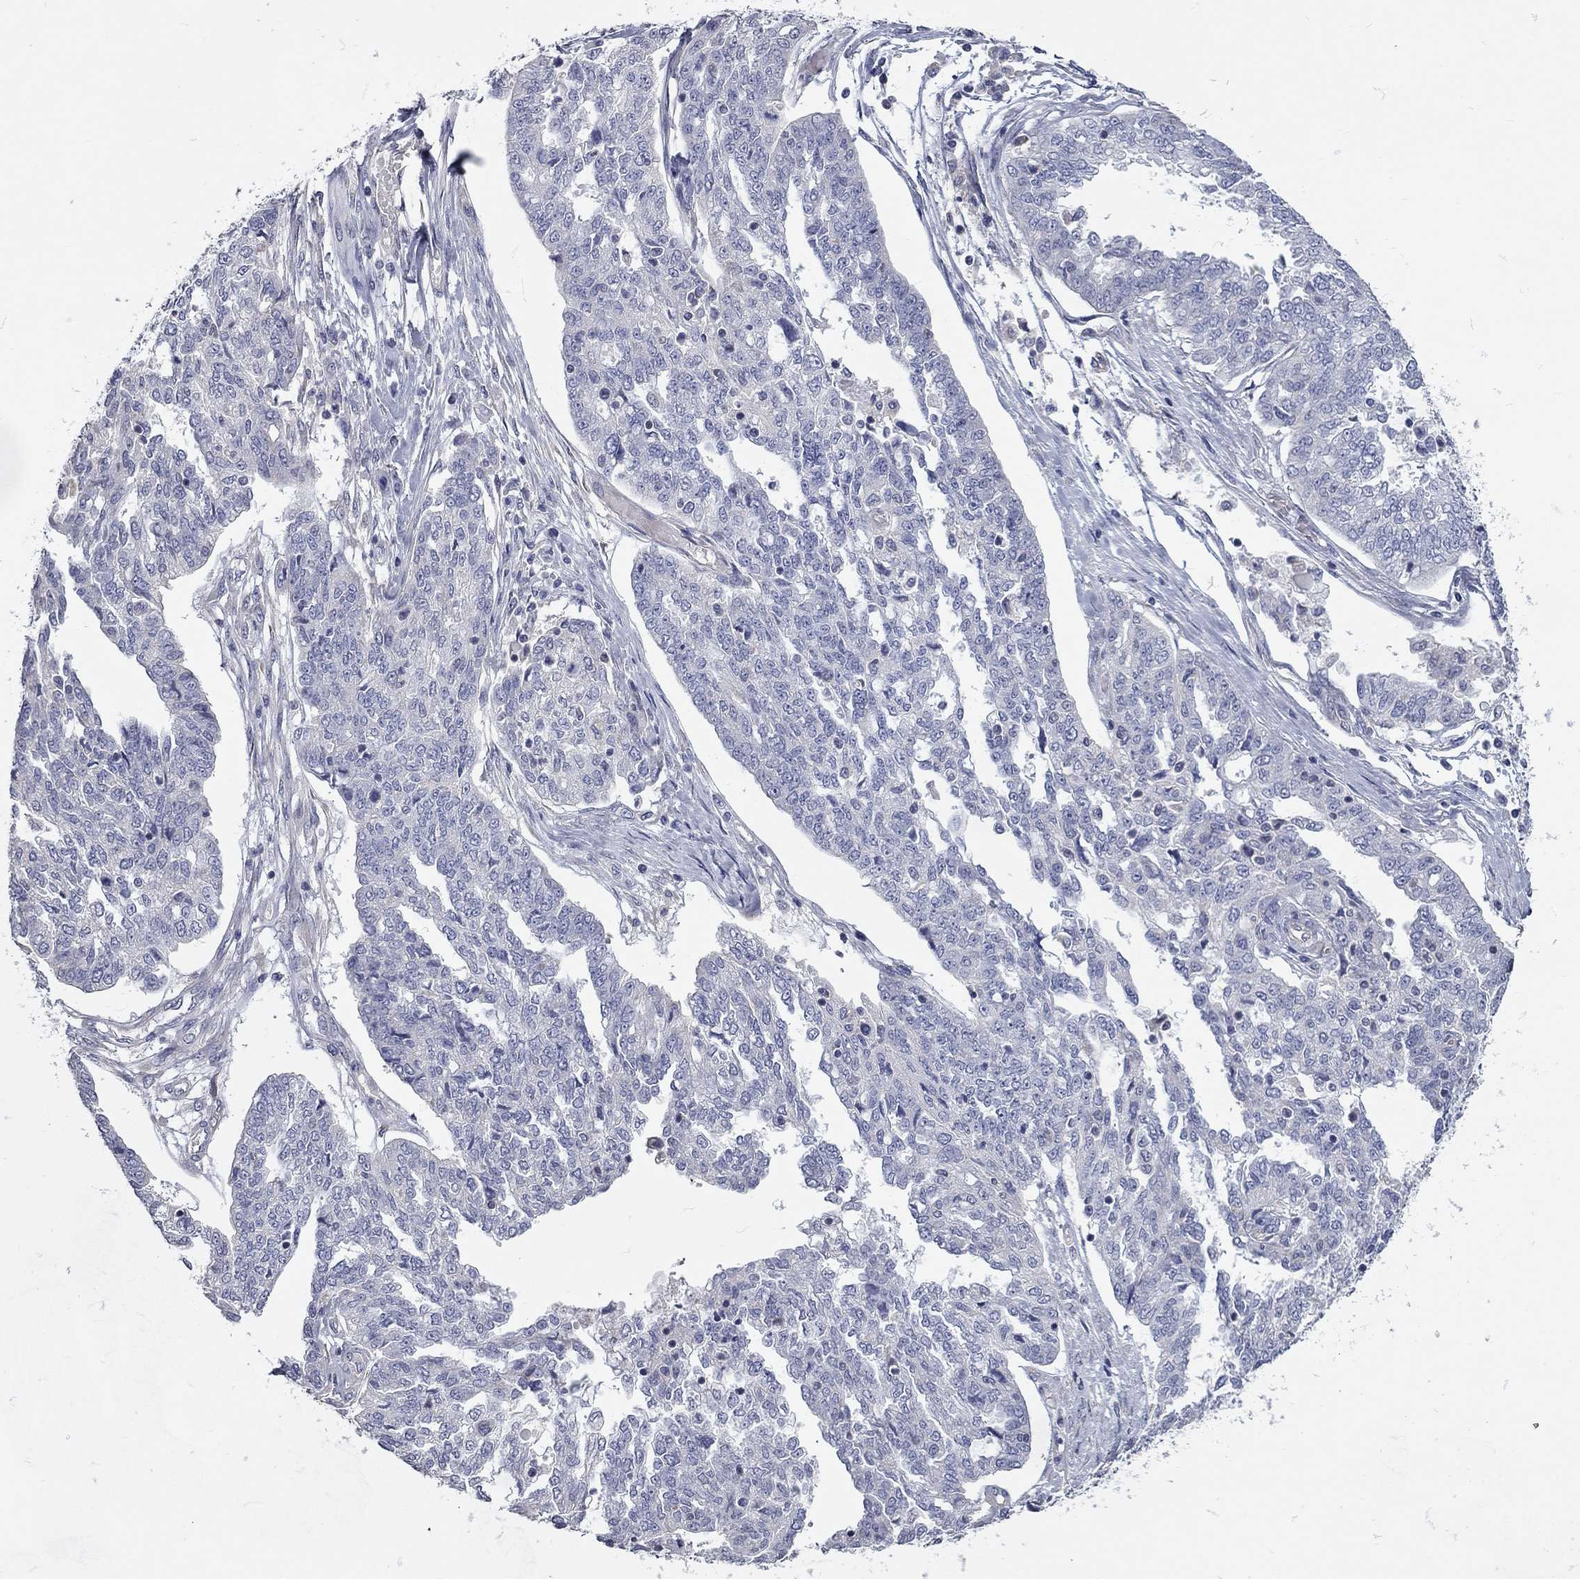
{"staining": {"intensity": "negative", "quantity": "none", "location": "none"}, "tissue": "ovarian cancer", "cell_type": "Tumor cells", "image_type": "cancer", "snomed": [{"axis": "morphology", "description": "Cystadenocarcinoma, serous, NOS"}, {"axis": "topography", "description": "Ovary"}], "caption": "Immunohistochemistry photomicrograph of human serous cystadenocarcinoma (ovarian) stained for a protein (brown), which exhibits no staining in tumor cells.", "gene": "C10orf90", "patient": {"sex": "female", "age": 67}}